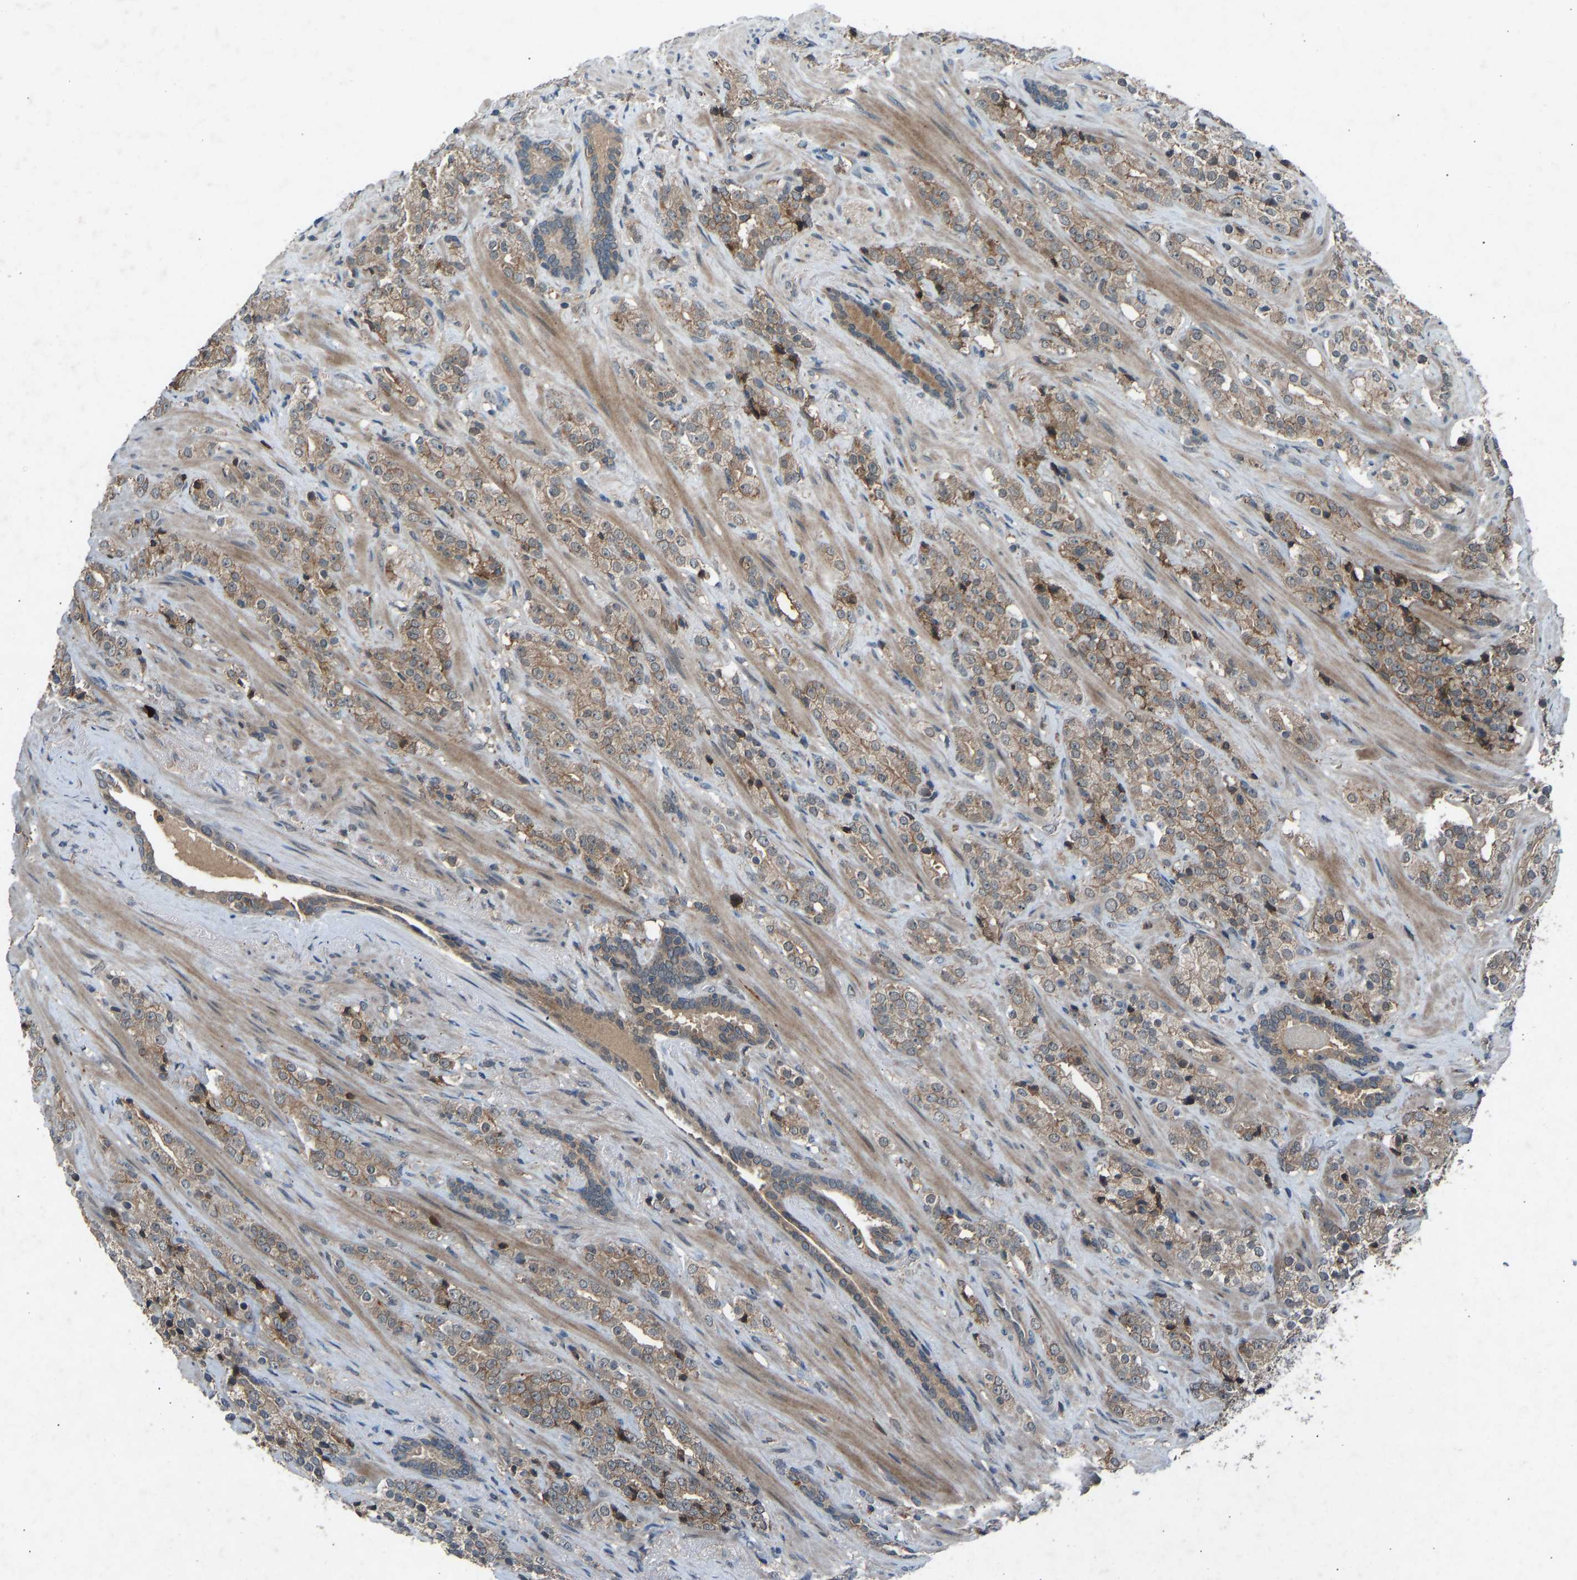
{"staining": {"intensity": "moderate", "quantity": ">75%", "location": "cytoplasmic/membranous"}, "tissue": "prostate cancer", "cell_type": "Tumor cells", "image_type": "cancer", "snomed": [{"axis": "morphology", "description": "Adenocarcinoma, High grade"}, {"axis": "topography", "description": "Prostate"}], "caption": "Prostate high-grade adenocarcinoma stained with DAB immunohistochemistry (IHC) shows medium levels of moderate cytoplasmic/membranous expression in about >75% of tumor cells.", "gene": "SLC43A1", "patient": {"sex": "male", "age": 71}}